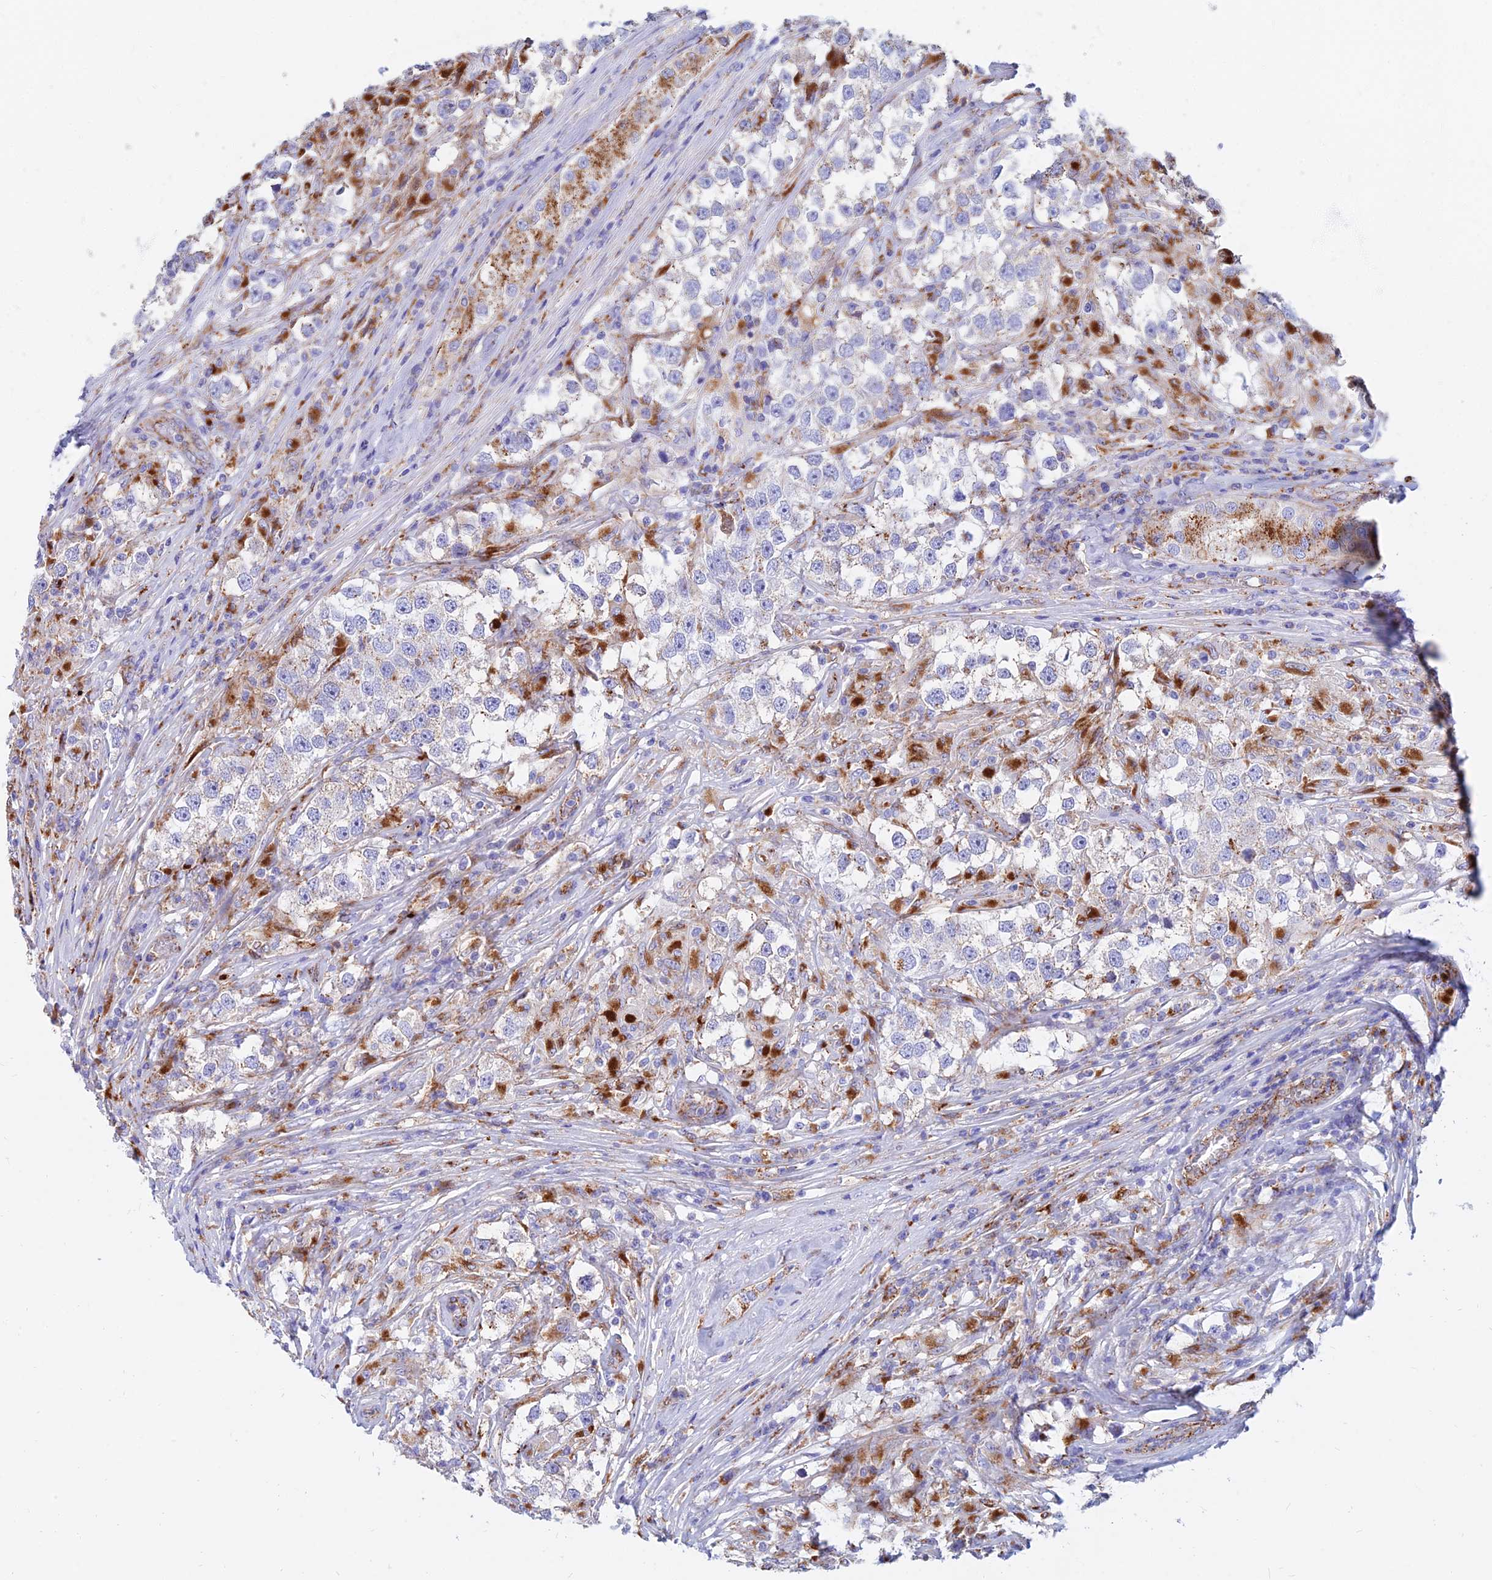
{"staining": {"intensity": "negative", "quantity": "none", "location": "none"}, "tissue": "testis cancer", "cell_type": "Tumor cells", "image_type": "cancer", "snomed": [{"axis": "morphology", "description": "Seminoma, NOS"}, {"axis": "topography", "description": "Testis"}], "caption": "IHC histopathology image of neoplastic tissue: human seminoma (testis) stained with DAB (3,3'-diaminobenzidine) shows no significant protein staining in tumor cells.", "gene": "SPNS1", "patient": {"sex": "male", "age": 46}}